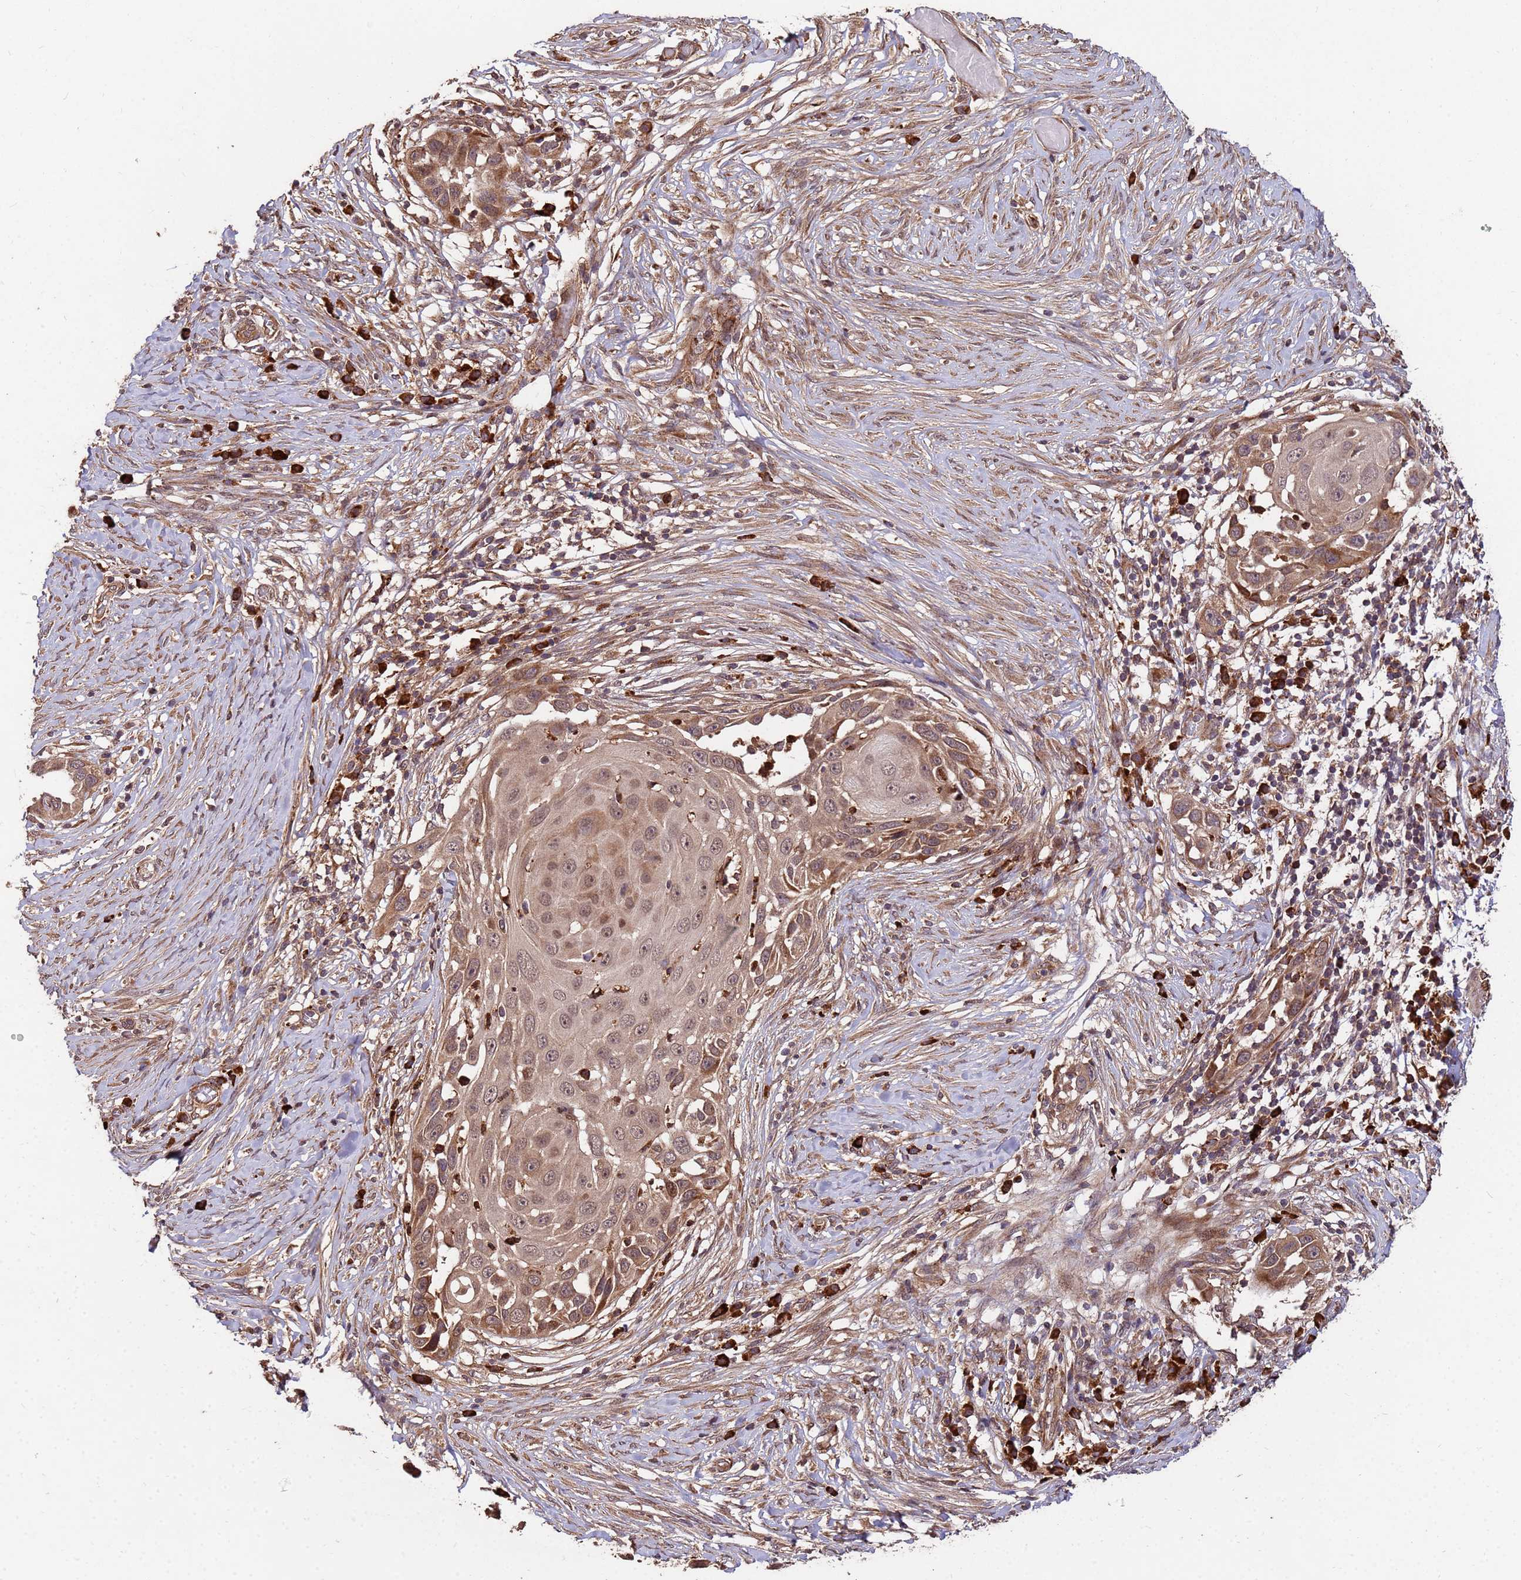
{"staining": {"intensity": "moderate", "quantity": ">75%", "location": "cytoplasmic/membranous,nuclear"}, "tissue": "skin cancer", "cell_type": "Tumor cells", "image_type": "cancer", "snomed": [{"axis": "morphology", "description": "Squamous cell carcinoma, NOS"}, {"axis": "topography", "description": "Skin"}], "caption": "The photomicrograph displays a brown stain indicating the presence of a protein in the cytoplasmic/membranous and nuclear of tumor cells in skin squamous cell carcinoma.", "gene": "ZNF619", "patient": {"sex": "female", "age": 44}}